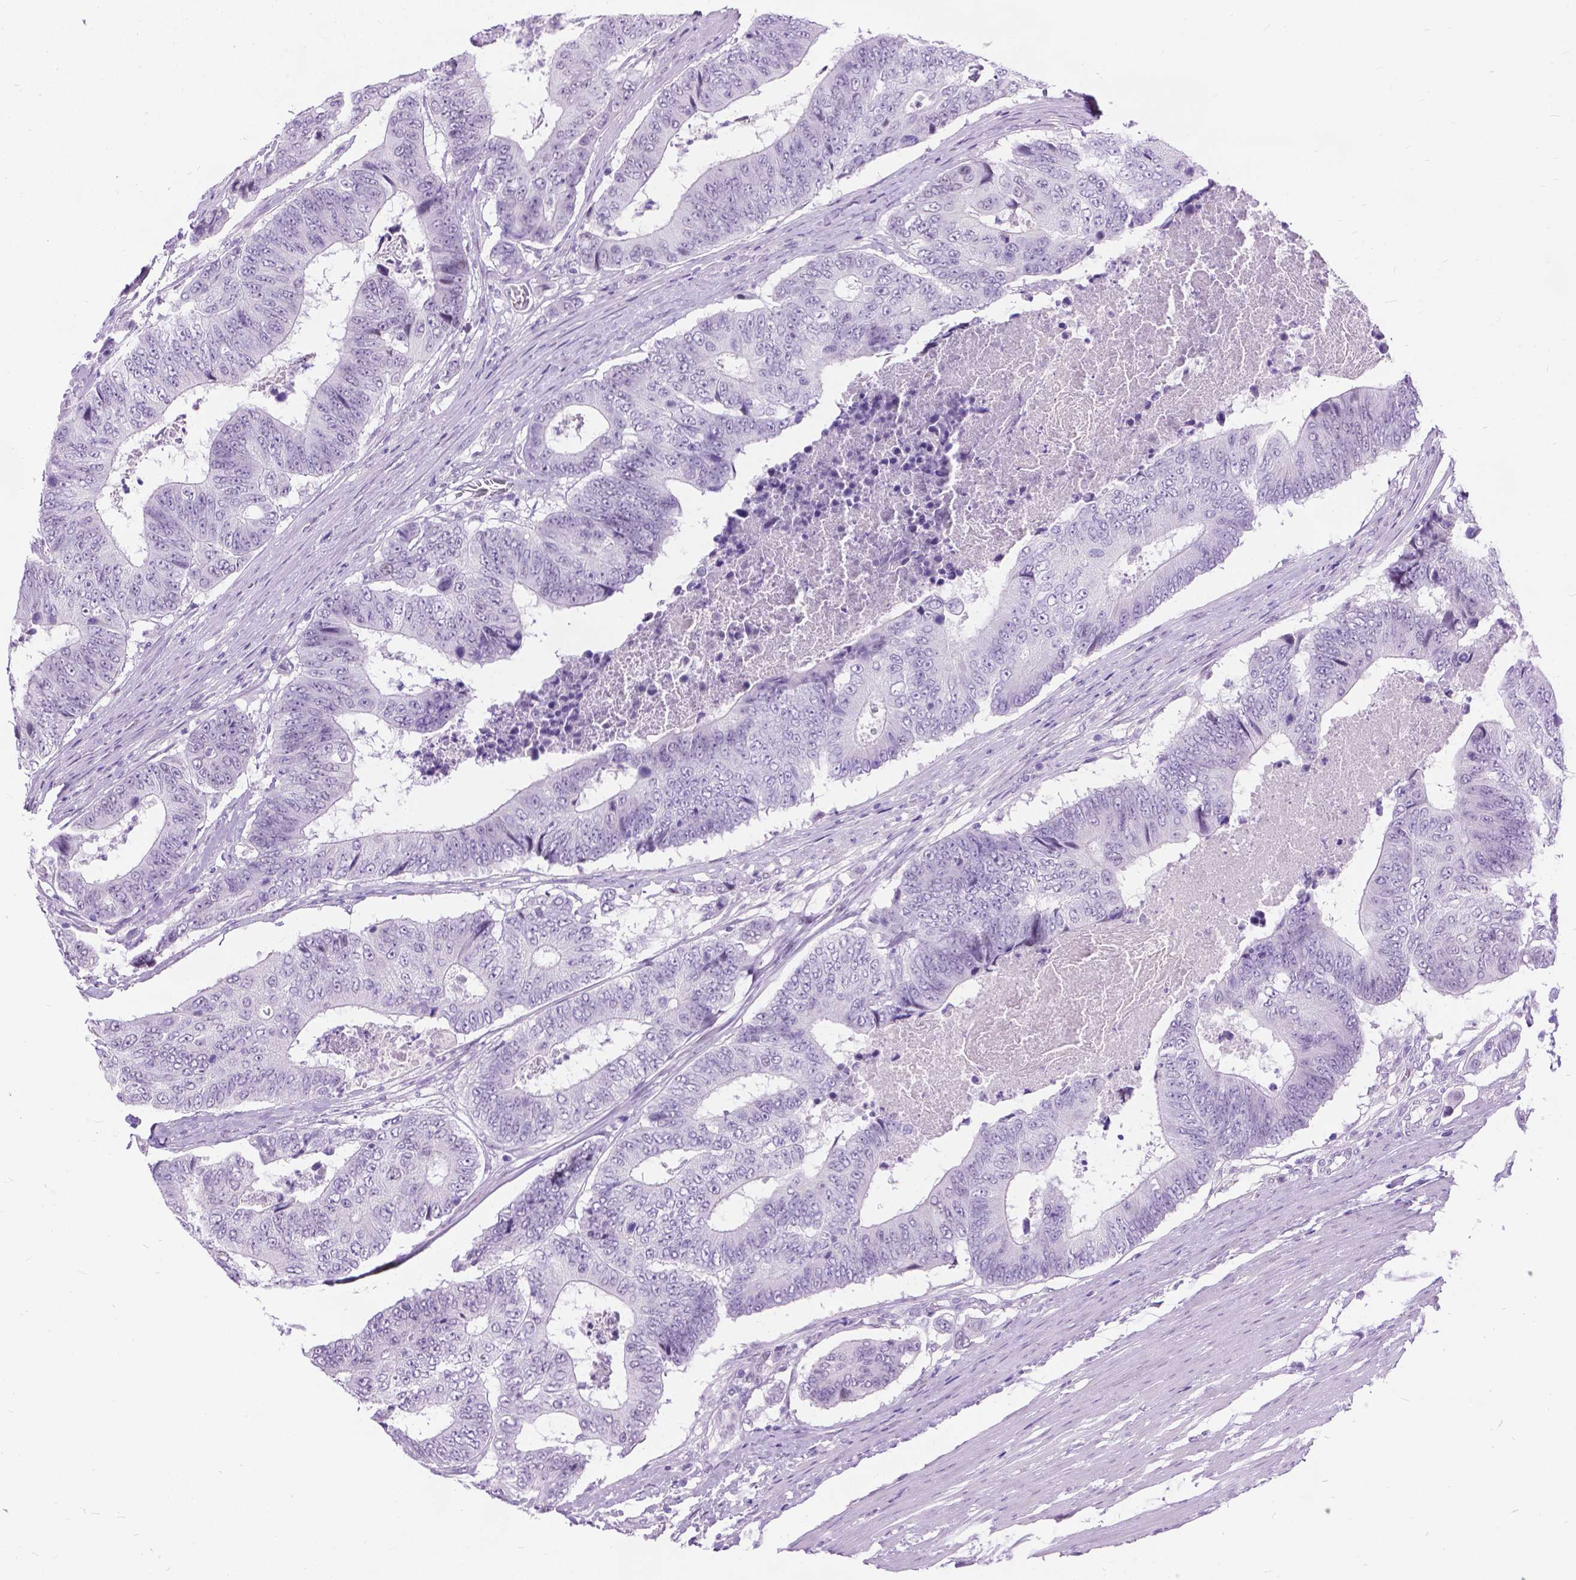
{"staining": {"intensity": "negative", "quantity": "none", "location": "none"}, "tissue": "colorectal cancer", "cell_type": "Tumor cells", "image_type": "cancer", "snomed": [{"axis": "morphology", "description": "Adenocarcinoma, NOS"}, {"axis": "topography", "description": "Colon"}], "caption": "Immunohistochemical staining of human colorectal adenocarcinoma shows no significant staining in tumor cells.", "gene": "PROB1", "patient": {"sex": "female", "age": 48}}